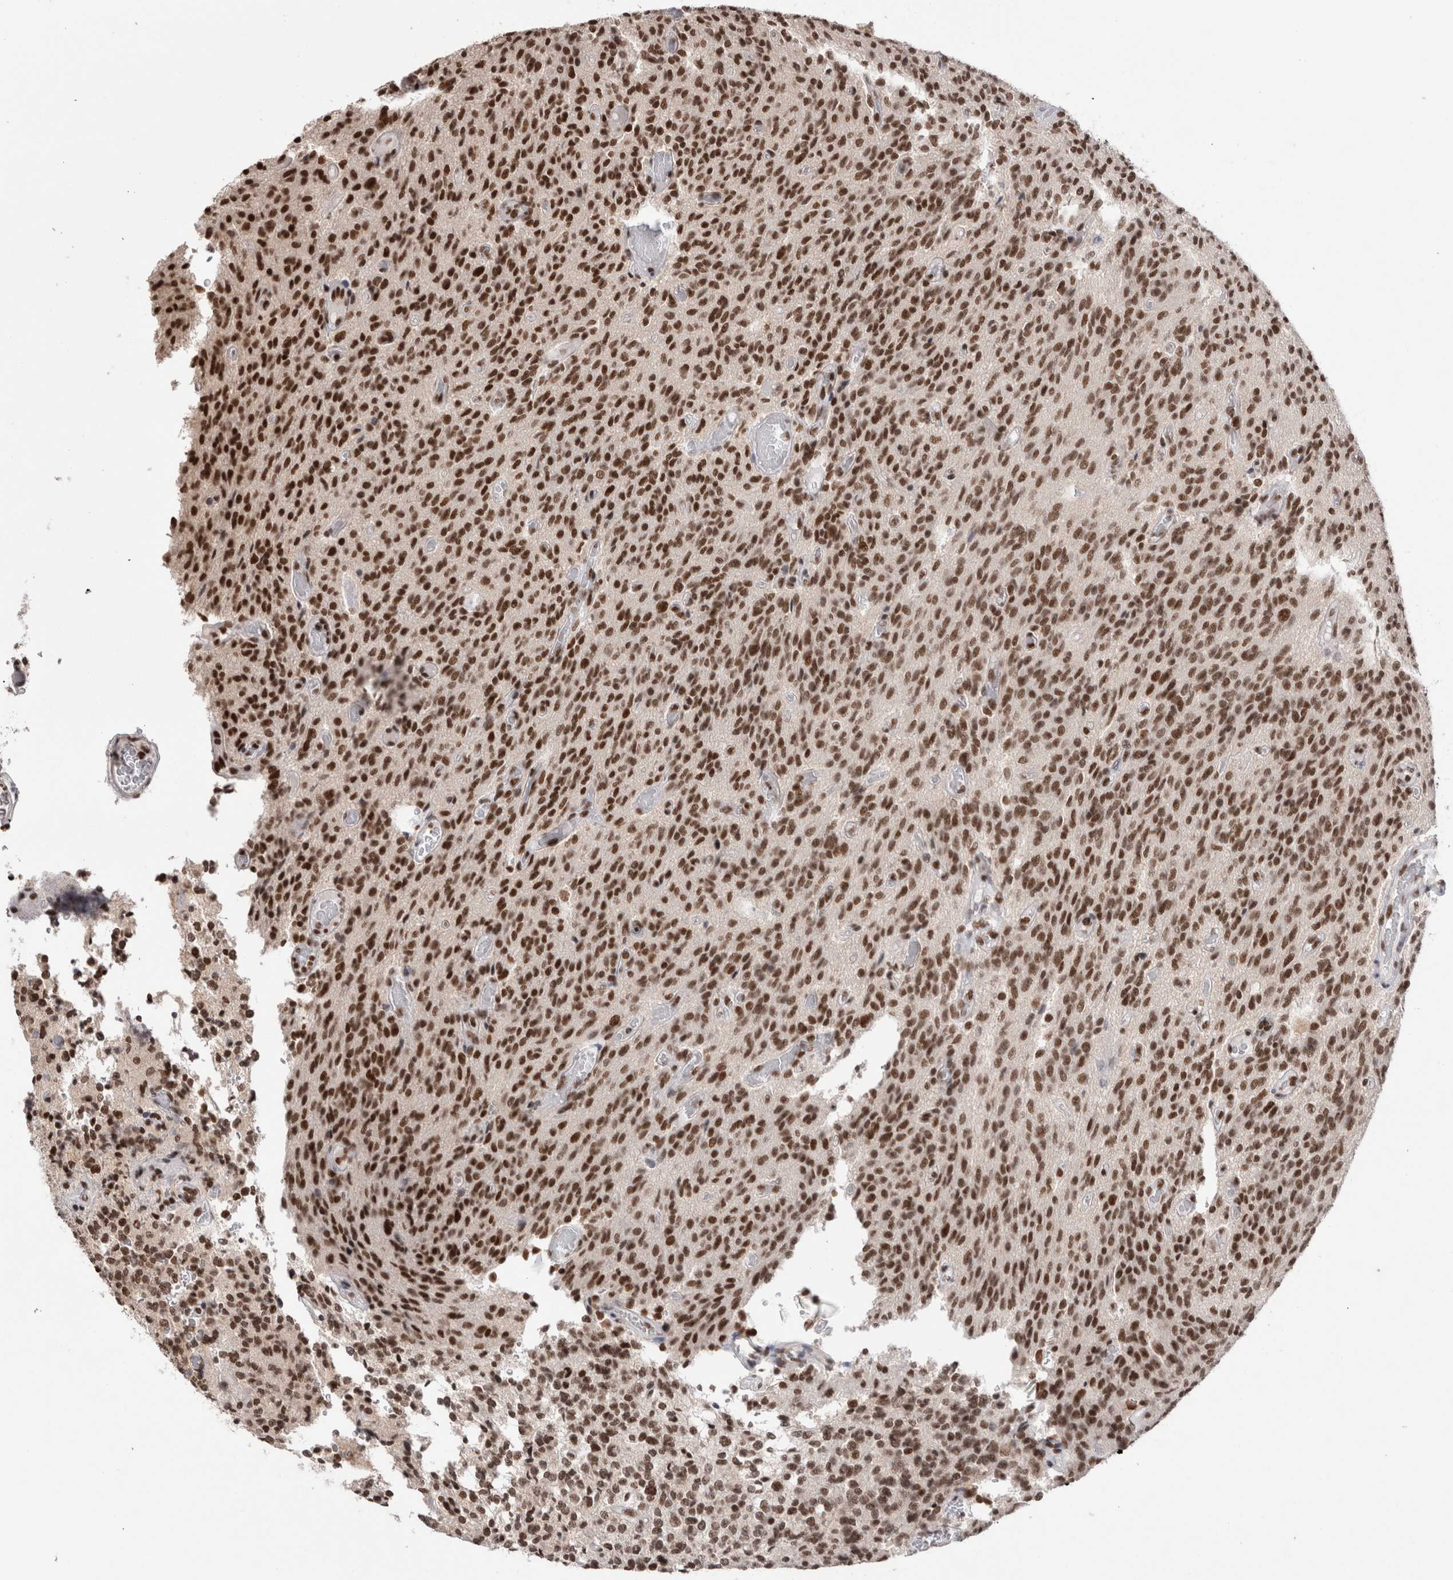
{"staining": {"intensity": "strong", "quantity": ">75%", "location": "nuclear"}, "tissue": "glioma", "cell_type": "Tumor cells", "image_type": "cancer", "snomed": [{"axis": "morphology", "description": "Glioma, malignant, High grade"}, {"axis": "topography", "description": "Brain"}], "caption": "IHC staining of glioma, which exhibits high levels of strong nuclear expression in approximately >75% of tumor cells indicating strong nuclear protein staining. The staining was performed using DAB (3,3'-diaminobenzidine) (brown) for protein detection and nuclei were counterstained in hematoxylin (blue).", "gene": "SMC1A", "patient": {"sex": "male", "age": 34}}